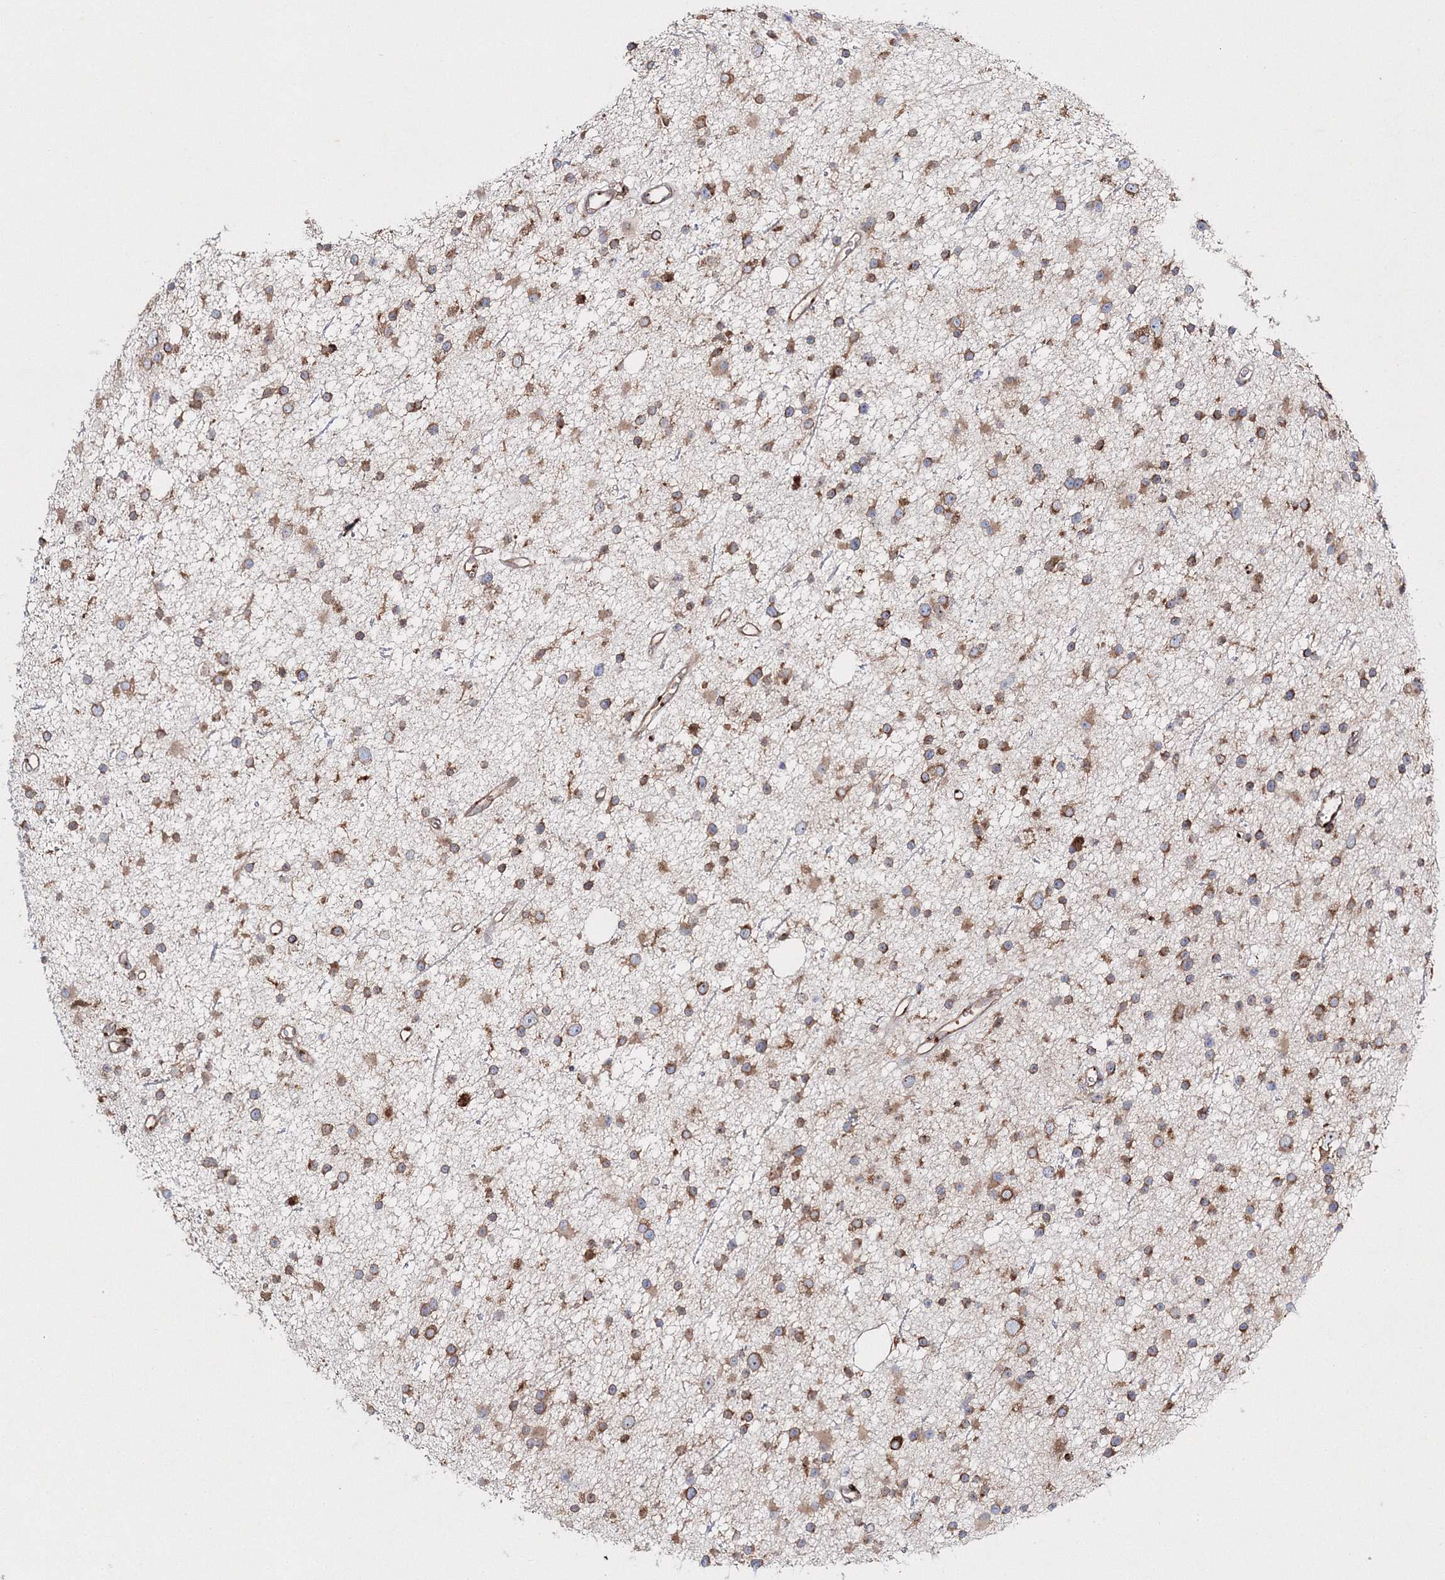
{"staining": {"intensity": "strong", "quantity": ">75%", "location": "cytoplasmic/membranous"}, "tissue": "glioma", "cell_type": "Tumor cells", "image_type": "cancer", "snomed": [{"axis": "morphology", "description": "Glioma, malignant, Low grade"}, {"axis": "topography", "description": "Cerebral cortex"}], "caption": "Brown immunohistochemical staining in glioma shows strong cytoplasmic/membranous expression in approximately >75% of tumor cells.", "gene": "ARCN1", "patient": {"sex": "female", "age": 39}}